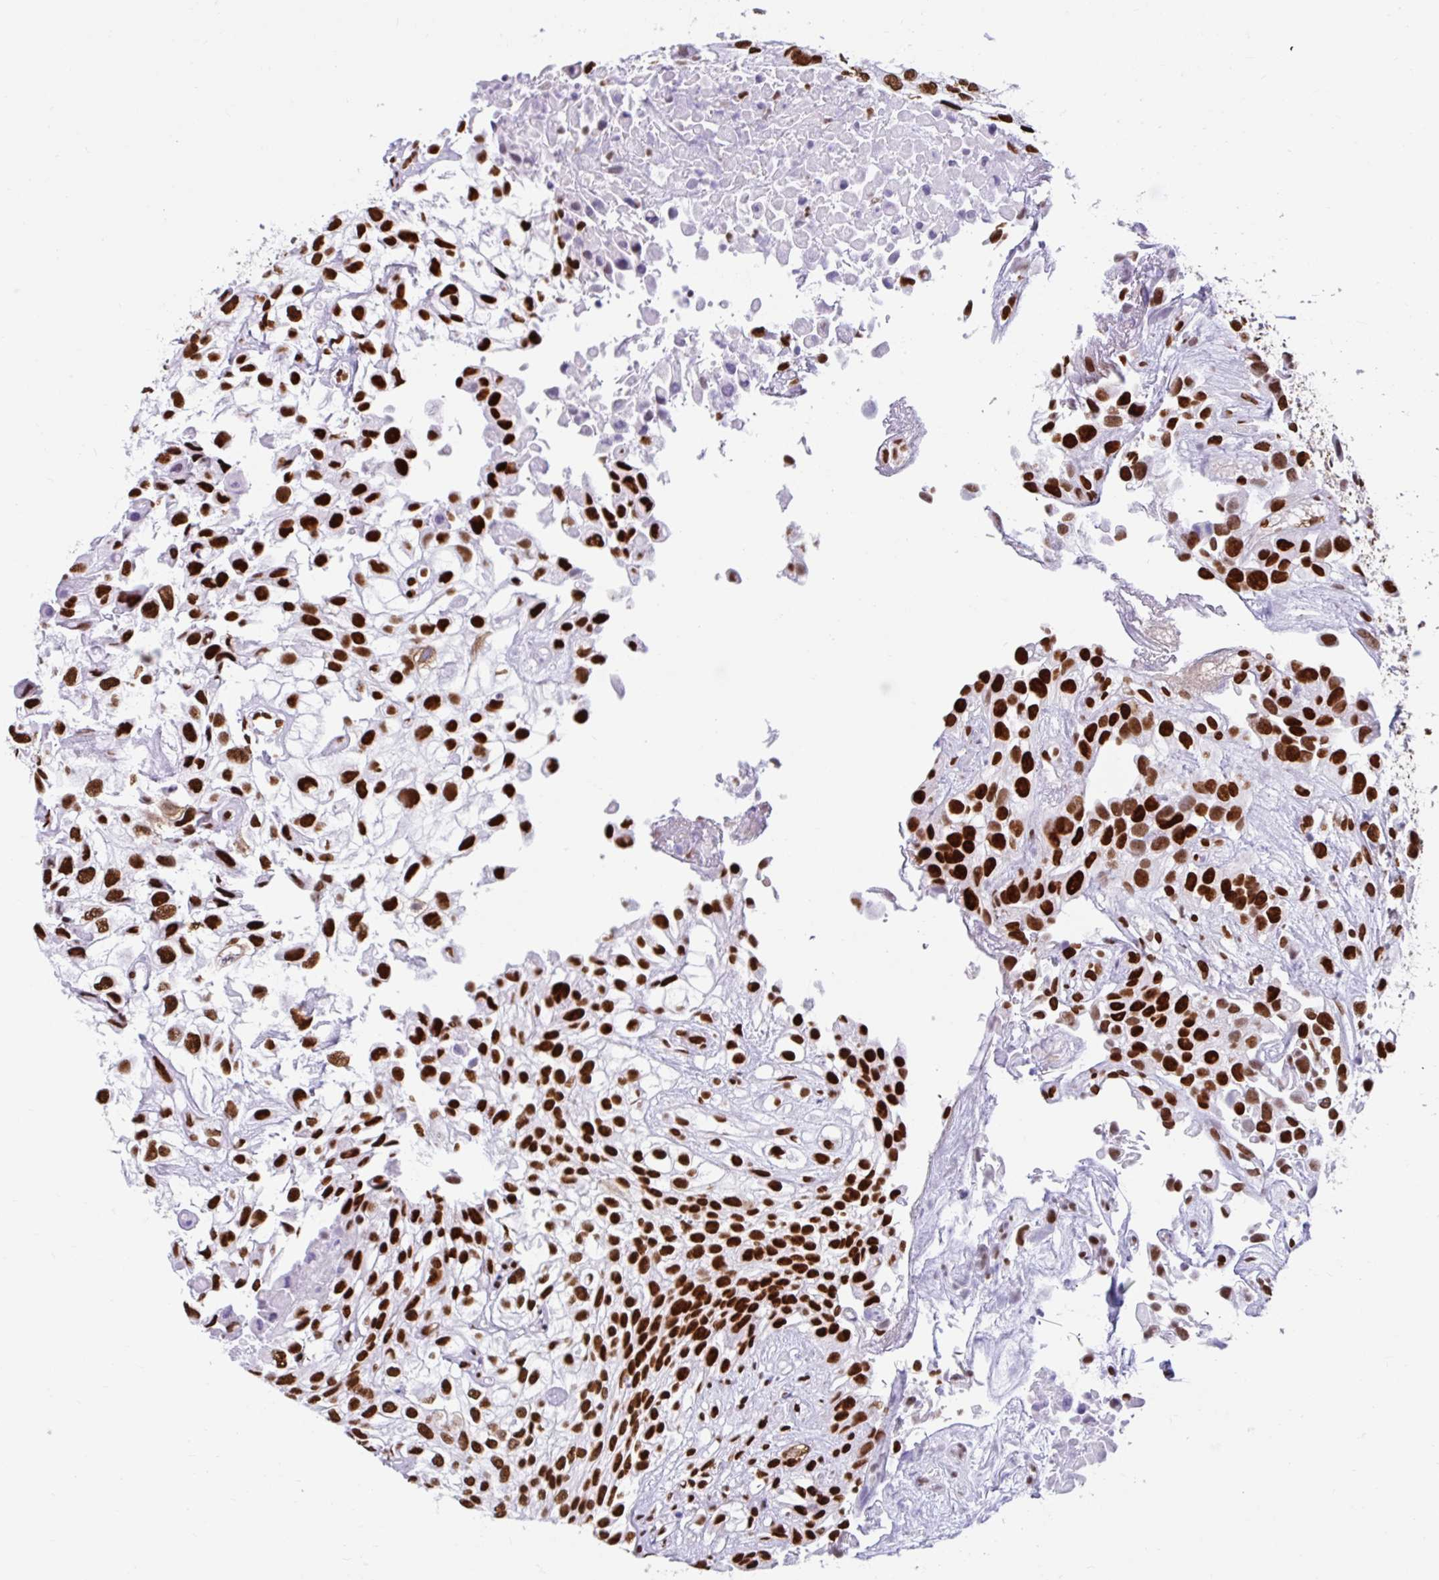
{"staining": {"intensity": "strong", "quantity": ">75%", "location": "nuclear"}, "tissue": "urothelial cancer", "cell_type": "Tumor cells", "image_type": "cancer", "snomed": [{"axis": "morphology", "description": "Urothelial carcinoma, High grade"}, {"axis": "topography", "description": "Urinary bladder"}], "caption": "Strong nuclear positivity is present in approximately >75% of tumor cells in urothelial cancer. Using DAB (3,3'-diaminobenzidine) (brown) and hematoxylin (blue) stains, captured at high magnification using brightfield microscopy.", "gene": "KHDRBS1", "patient": {"sex": "male", "age": 56}}